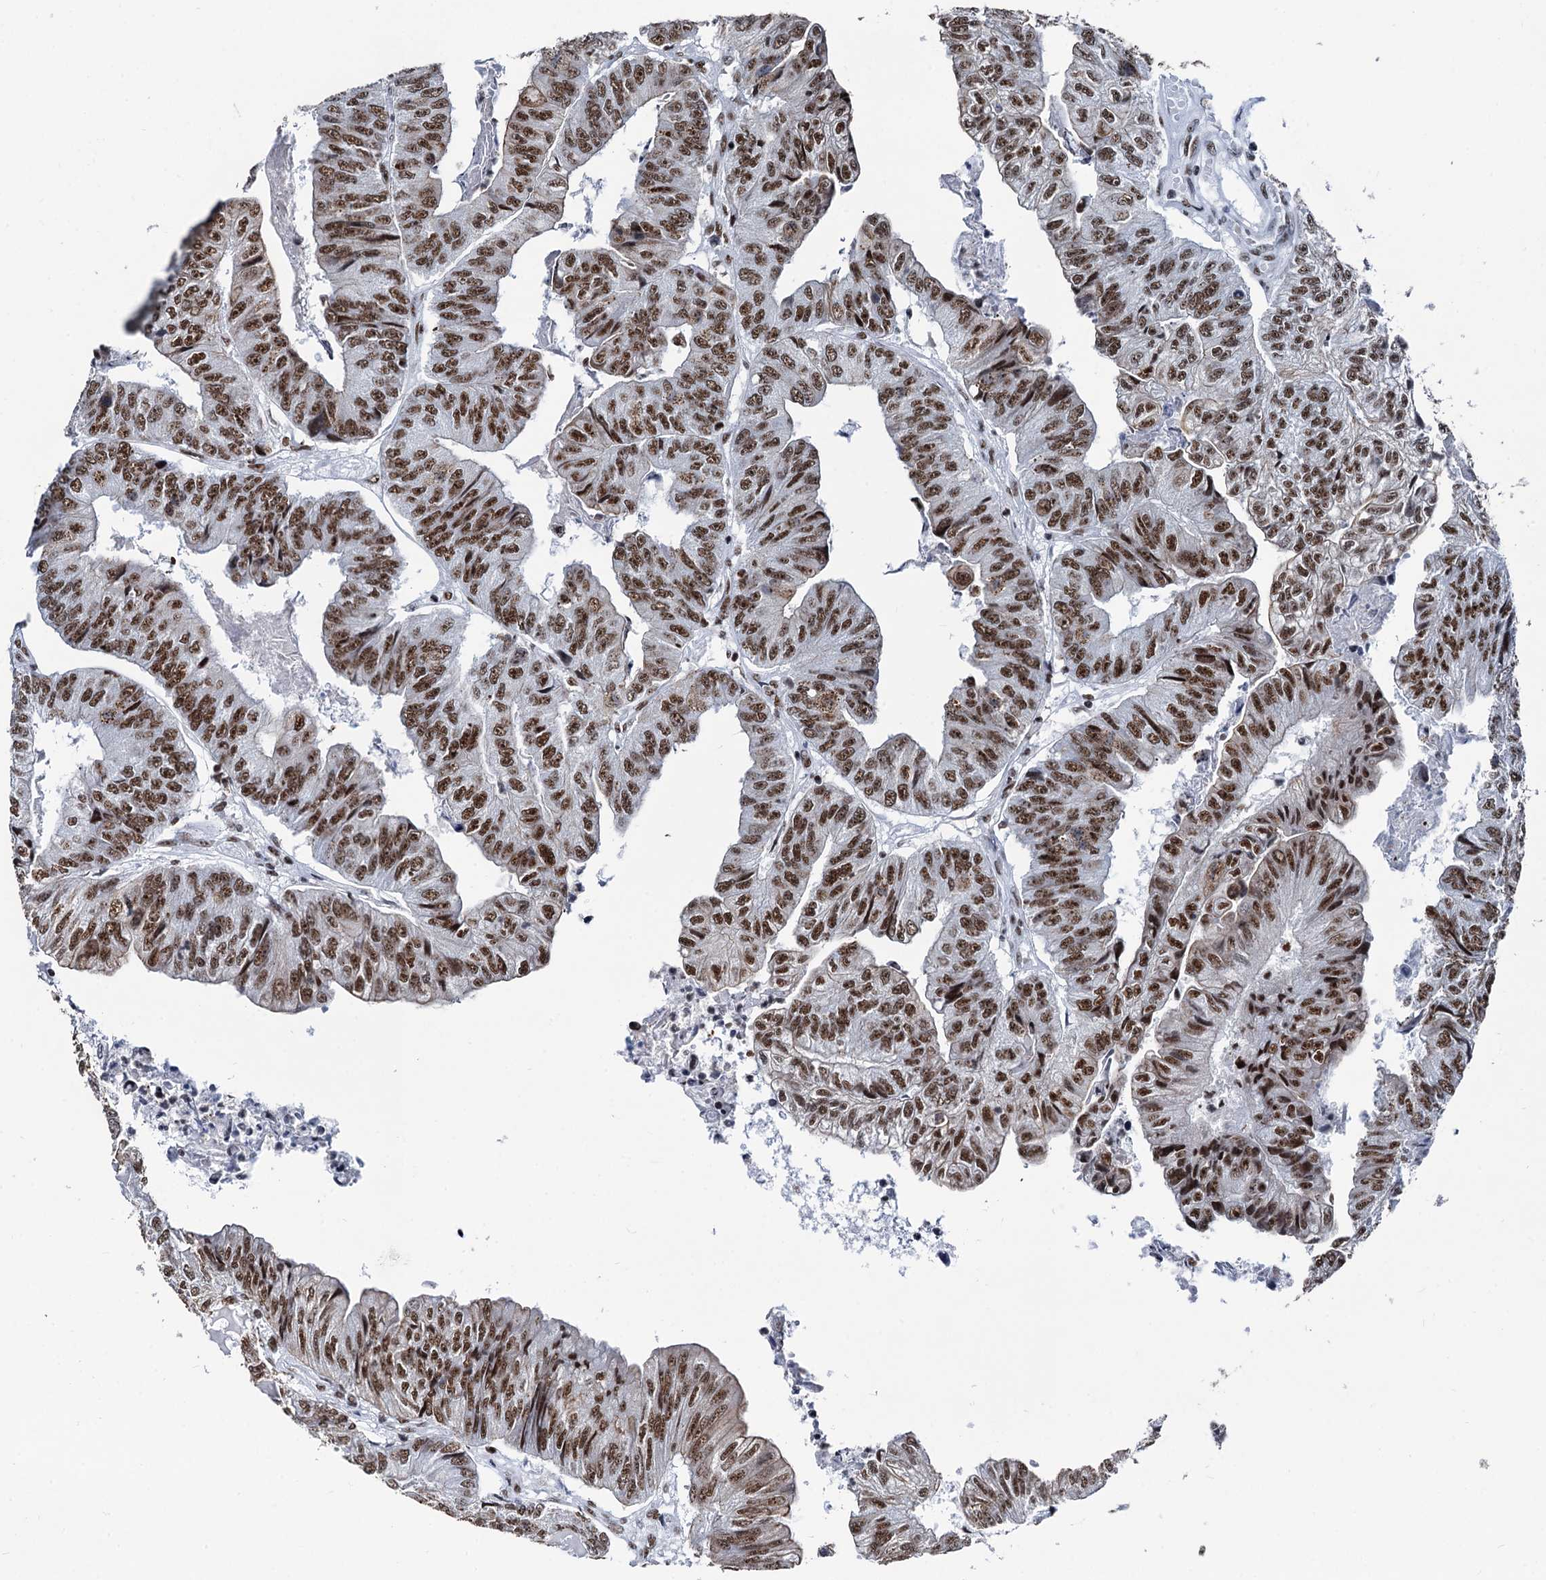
{"staining": {"intensity": "strong", "quantity": ">75%", "location": "cytoplasmic/membranous,nuclear"}, "tissue": "colorectal cancer", "cell_type": "Tumor cells", "image_type": "cancer", "snomed": [{"axis": "morphology", "description": "Adenocarcinoma, NOS"}, {"axis": "topography", "description": "Colon"}], "caption": "The micrograph reveals immunohistochemical staining of colorectal cancer (adenocarcinoma). There is strong cytoplasmic/membranous and nuclear staining is appreciated in approximately >75% of tumor cells.", "gene": "DDX23", "patient": {"sex": "female", "age": 67}}